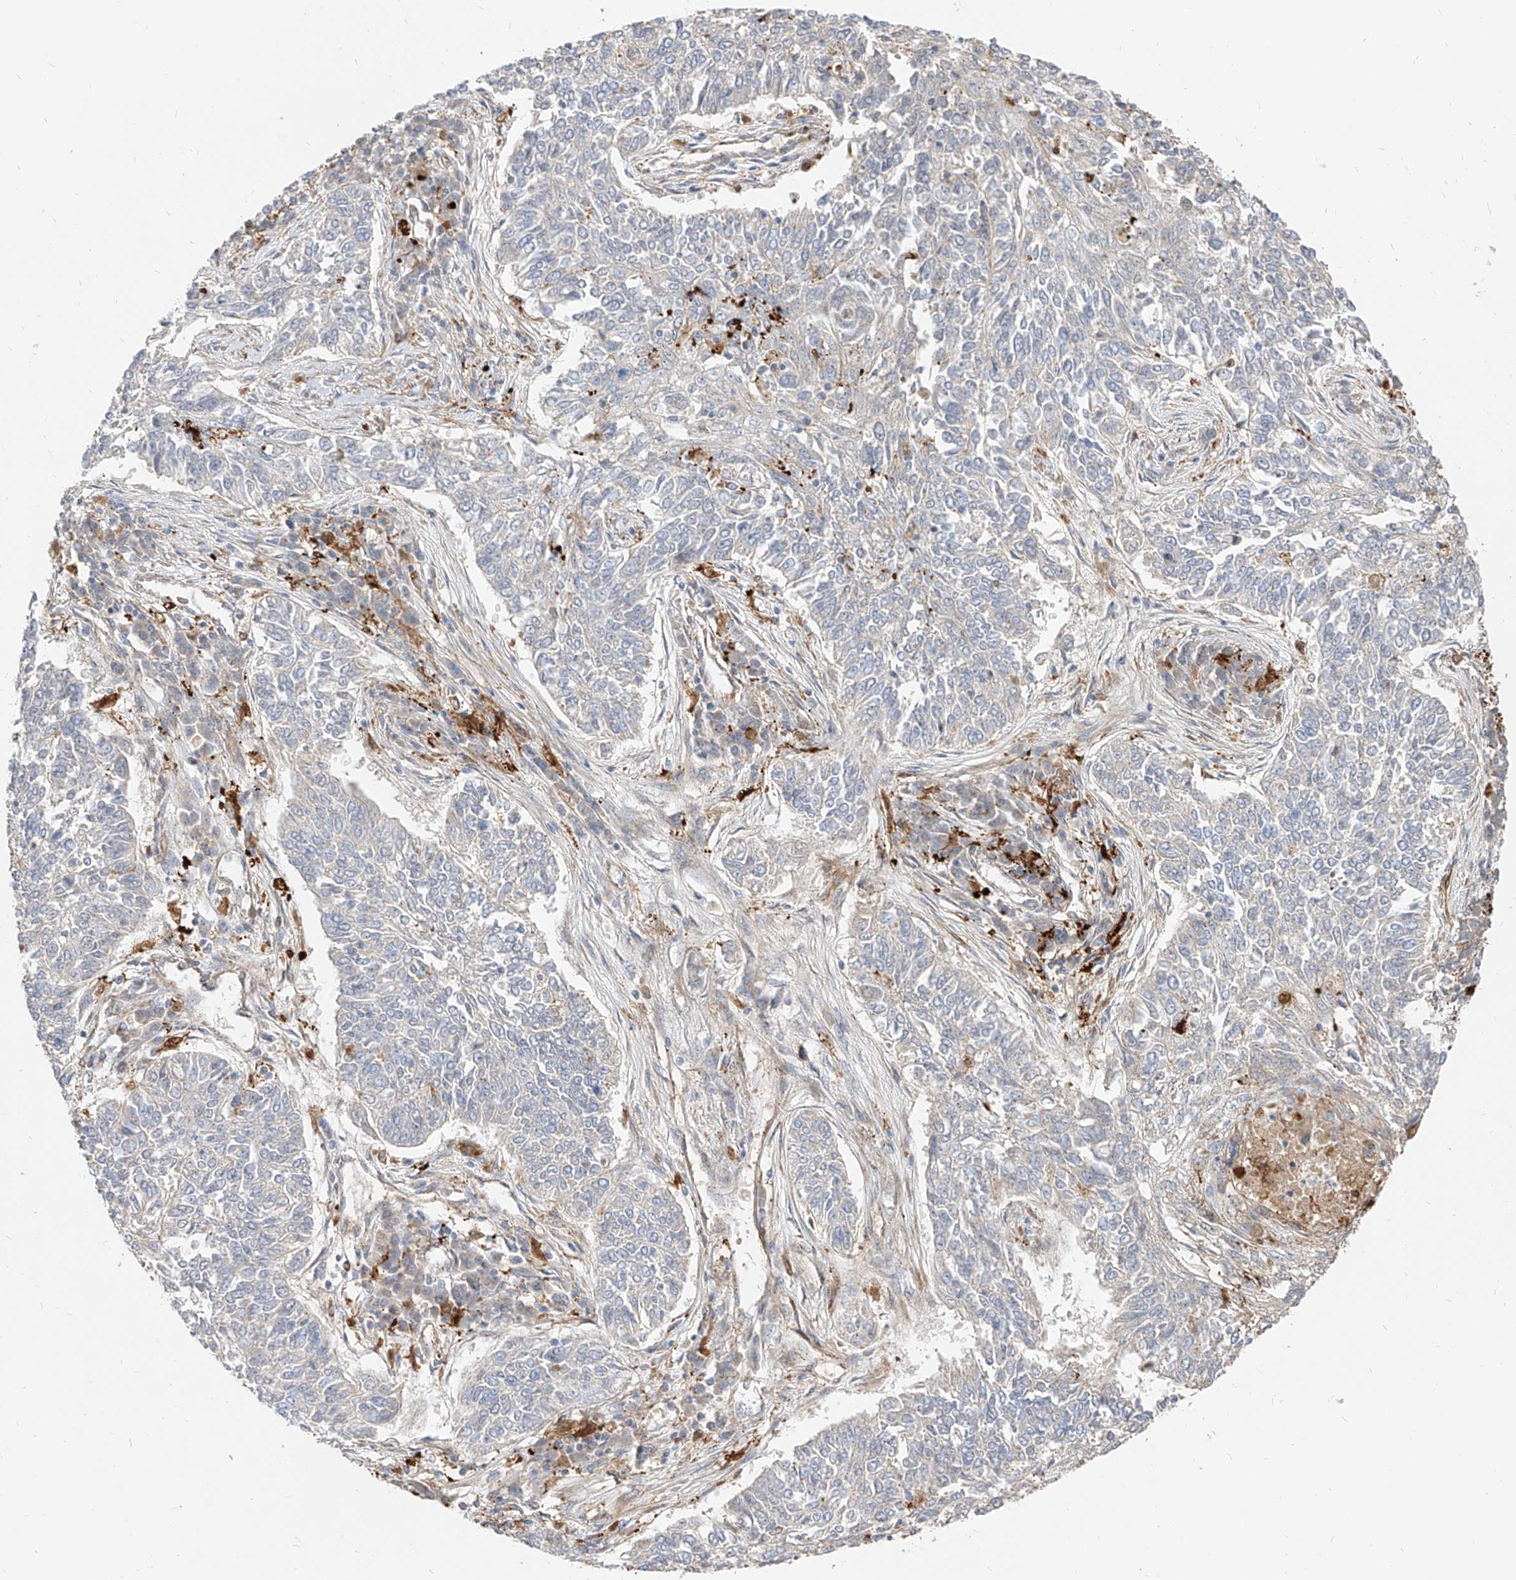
{"staining": {"intensity": "negative", "quantity": "none", "location": "none"}, "tissue": "lung cancer", "cell_type": "Tumor cells", "image_type": "cancer", "snomed": [{"axis": "morphology", "description": "Normal tissue, NOS"}, {"axis": "morphology", "description": "Squamous cell carcinoma, NOS"}, {"axis": "topography", "description": "Cartilage tissue"}, {"axis": "topography", "description": "Bronchus"}, {"axis": "topography", "description": "Lung"}], "caption": "Lung cancer was stained to show a protein in brown. There is no significant expression in tumor cells.", "gene": "KYNU", "patient": {"sex": "female", "age": 49}}